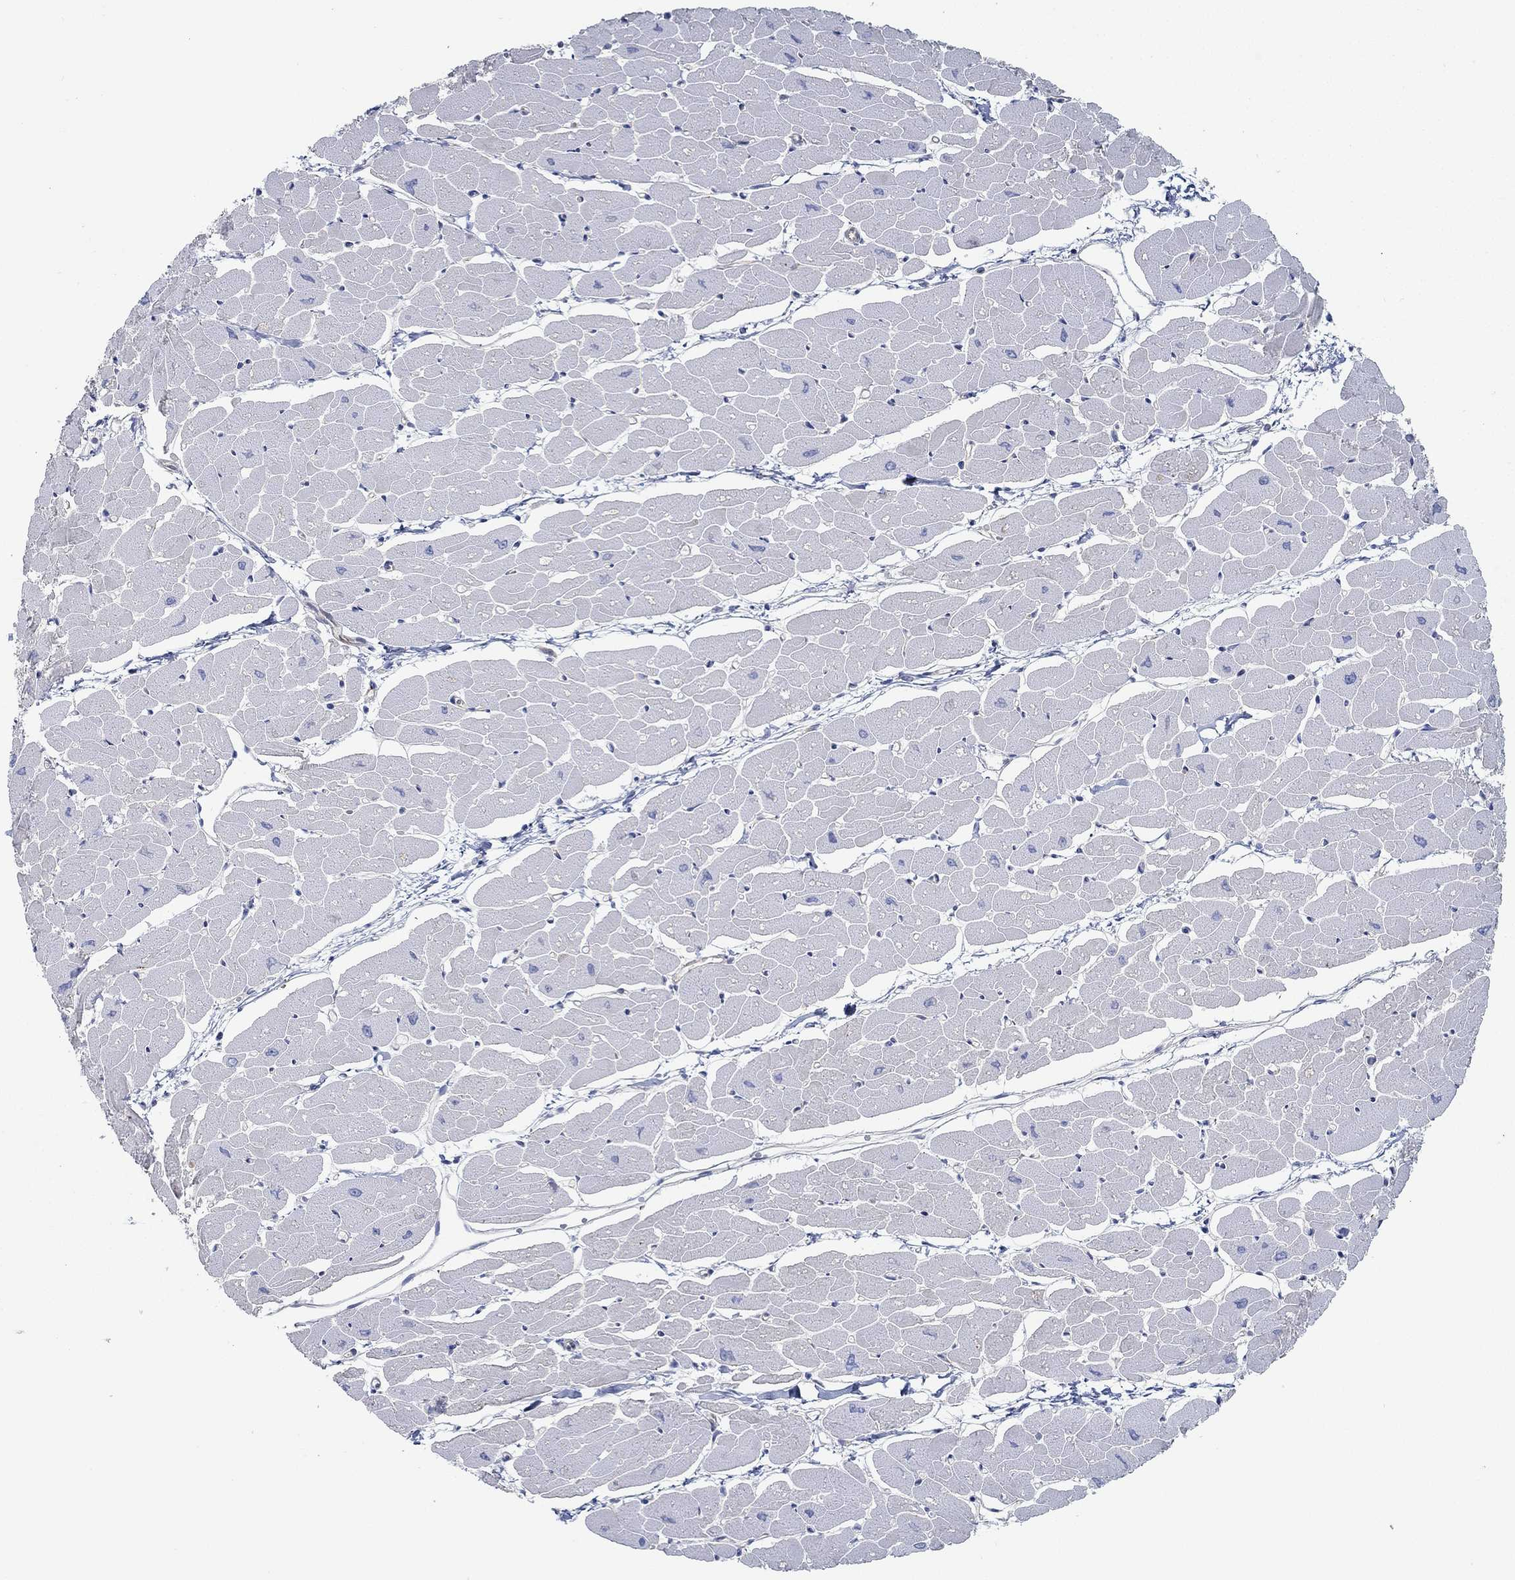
{"staining": {"intensity": "negative", "quantity": "none", "location": "none"}, "tissue": "heart muscle", "cell_type": "Cardiomyocytes", "image_type": "normal", "snomed": [{"axis": "morphology", "description": "Normal tissue, NOS"}, {"axis": "topography", "description": "Heart"}], "caption": "A high-resolution histopathology image shows IHC staining of unremarkable heart muscle, which demonstrates no significant positivity in cardiomyocytes. (IHC, brightfield microscopy, high magnification).", "gene": "SPAG9", "patient": {"sex": "male", "age": 57}}